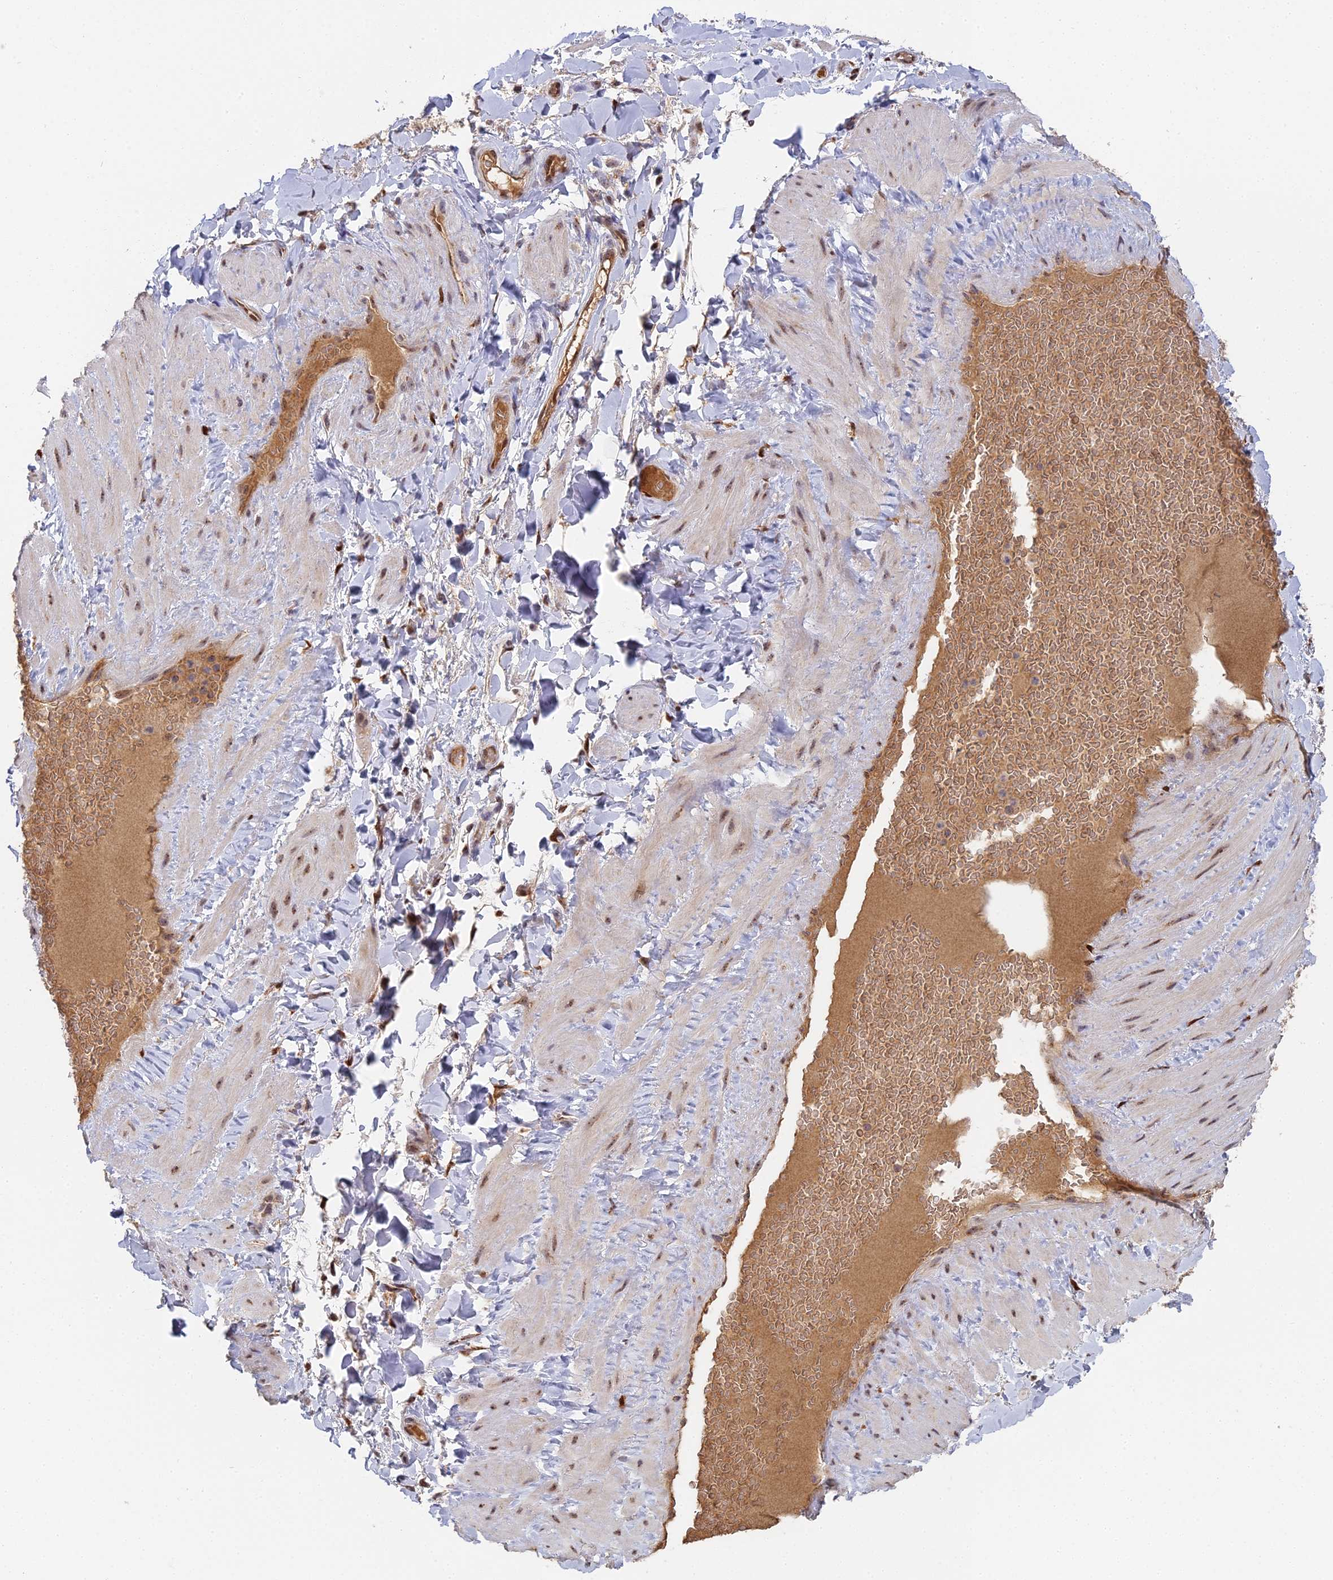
{"staining": {"intensity": "negative", "quantity": "none", "location": "none"}, "tissue": "adipose tissue", "cell_type": "Adipocytes", "image_type": "normal", "snomed": [{"axis": "morphology", "description": "Normal tissue, NOS"}, {"axis": "topography", "description": "Soft tissue"}, {"axis": "topography", "description": "Vascular tissue"}], "caption": "Image shows no significant protein expression in adipocytes of unremarkable adipose tissue. The staining is performed using DAB brown chromogen with nuclei counter-stained in using hematoxylin.", "gene": "MEOX1", "patient": {"sex": "male", "age": 54}}